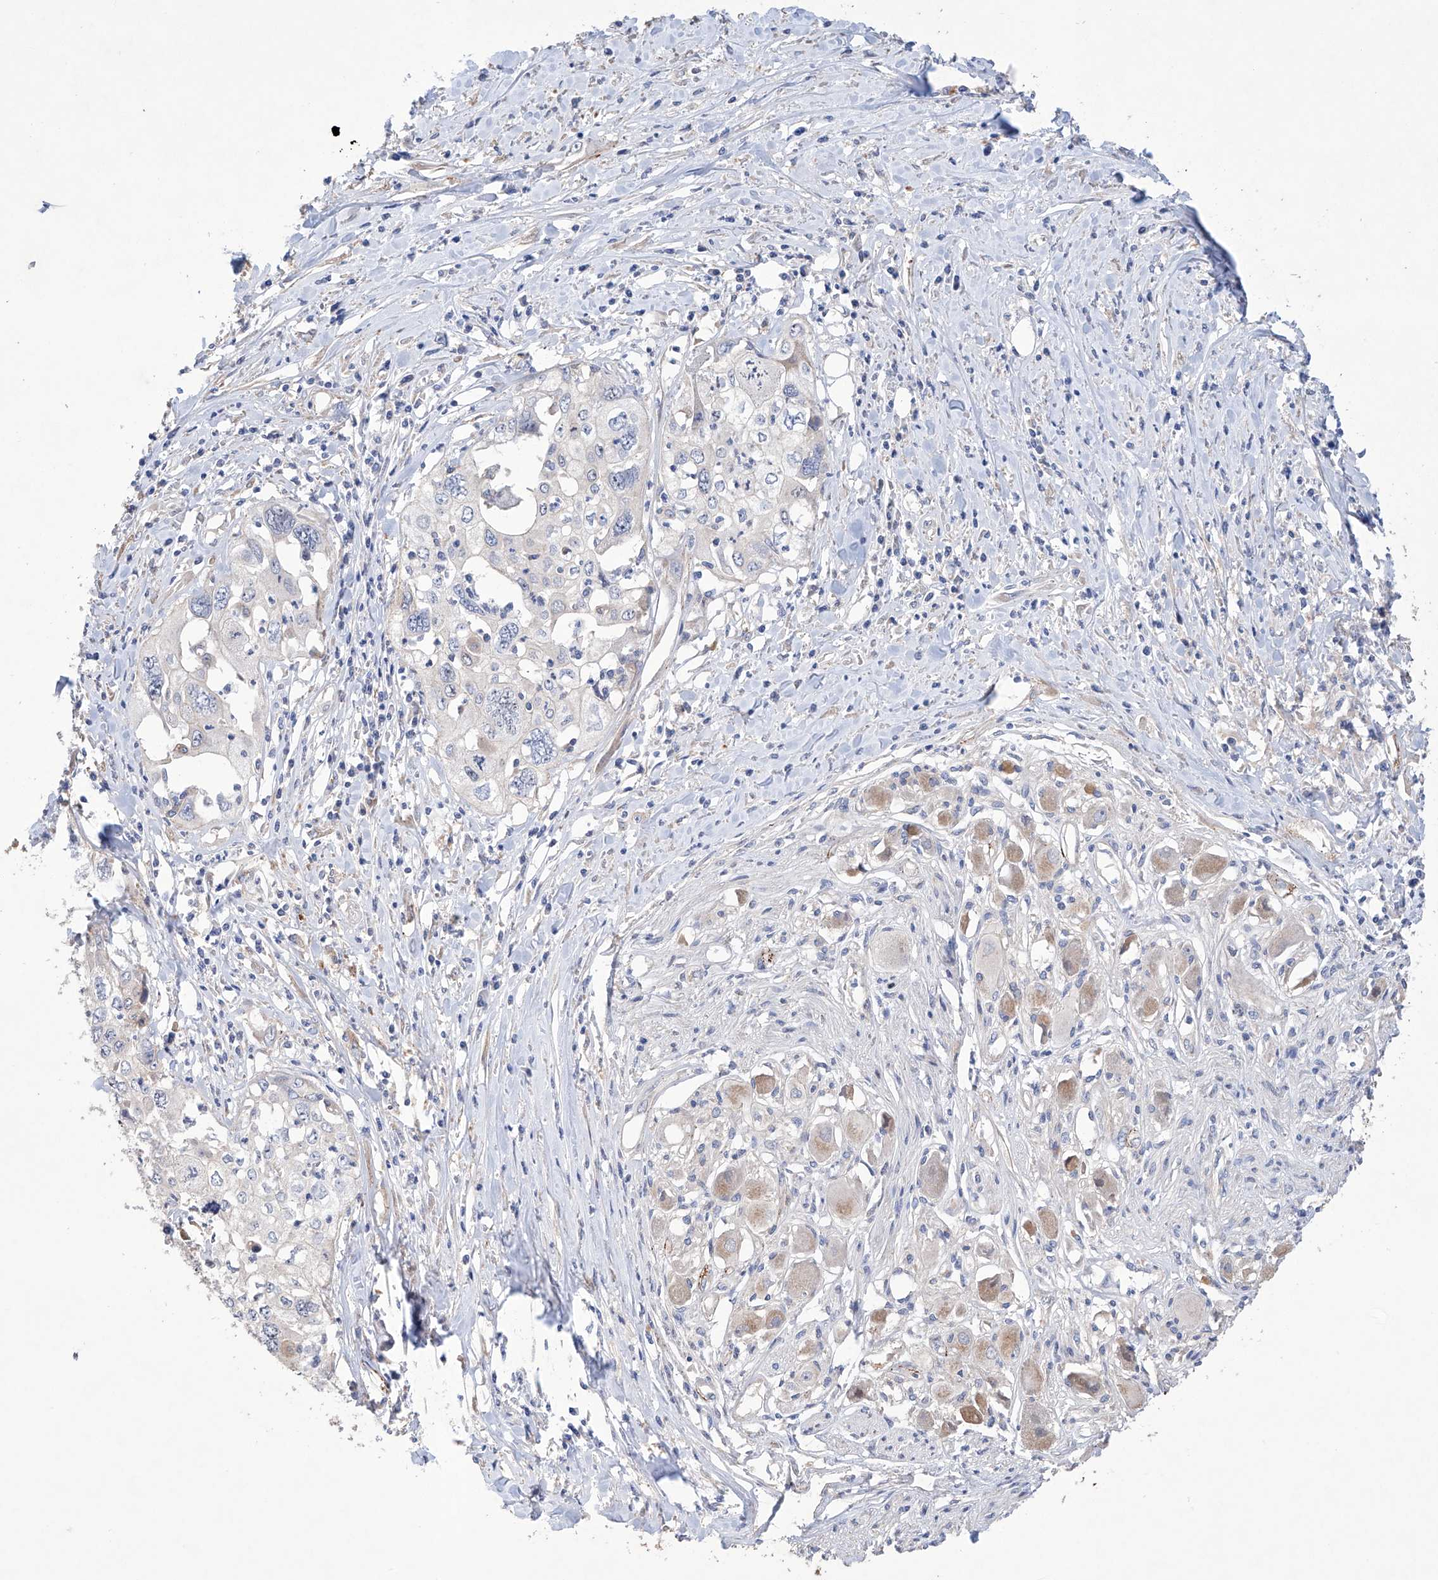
{"staining": {"intensity": "negative", "quantity": "none", "location": "none"}, "tissue": "cervical cancer", "cell_type": "Tumor cells", "image_type": "cancer", "snomed": [{"axis": "morphology", "description": "Squamous cell carcinoma, NOS"}, {"axis": "topography", "description": "Cervix"}], "caption": "DAB (3,3'-diaminobenzidine) immunohistochemical staining of human cervical cancer displays no significant staining in tumor cells.", "gene": "AFG1L", "patient": {"sex": "female", "age": 31}}